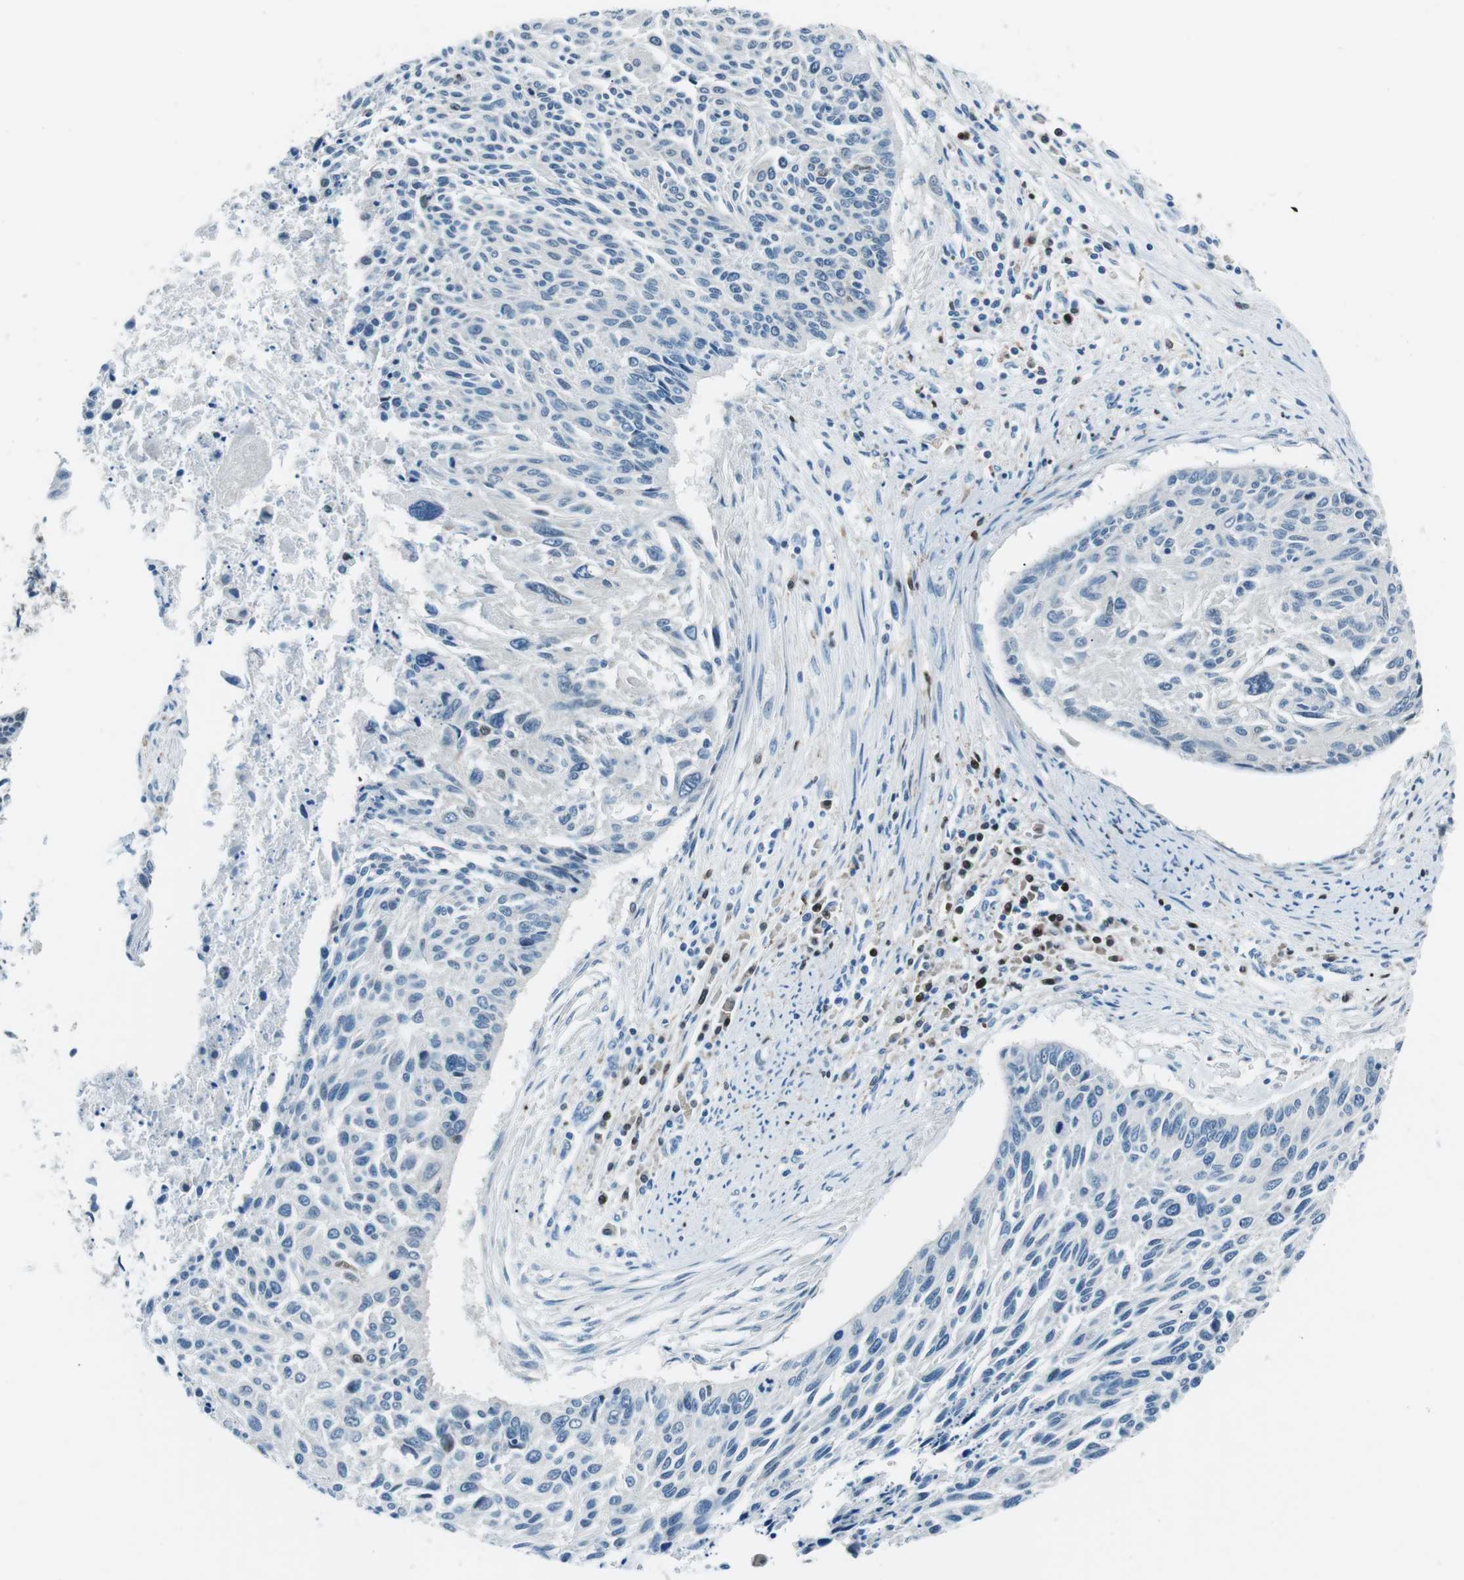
{"staining": {"intensity": "negative", "quantity": "none", "location": "none"}, "tissue": "cervical cancer", "cell_type": "Tumor cells", "image_type": "cancer", "snomed": [{"axis": "morphology", "description": "Squamous cell carcinoma, NOS"}, {"axis": "topography", "description": "Cervix"}], "caption": "A photomicrograph of human cervical squamous cell carcinoma is negative for staining in tumor cells. Nuclei are stained in blue.", "gene": "BLNK", "patient": {"sex": "female", "age": 55}}